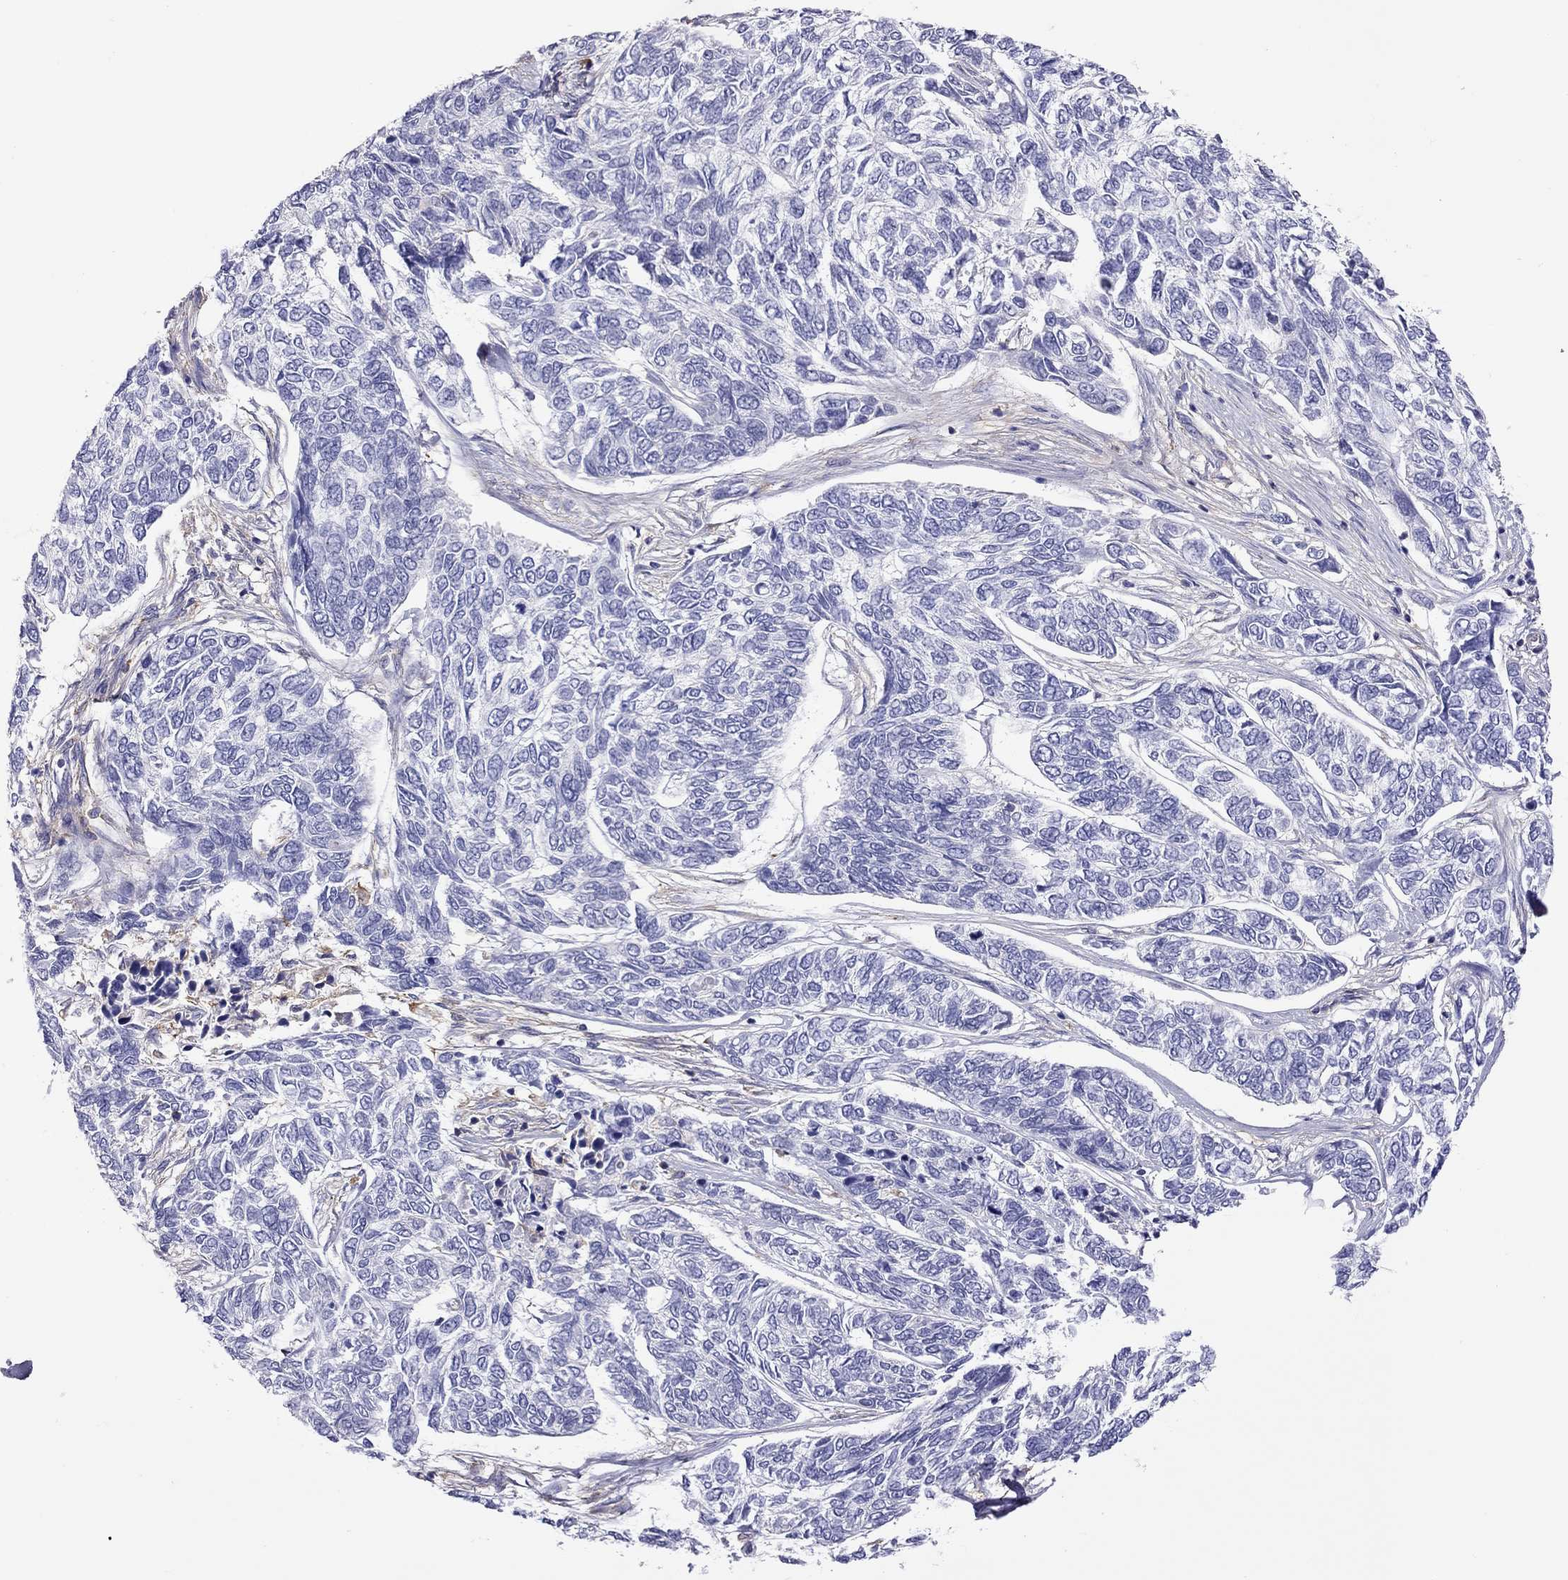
{"staining": {"intensity": "negative", "quantity": "none", "location": "none"}, "tissue": "skin cancer", "cell_type": "Tumor cells", "image_type": "cancer", "snomed": [{"axis": "morphology", "description": "Basal cell carcinoma"}, {"axis": "topography", "description": "Skin"}], "caption": "This is a histopathology image of immunohistochemistry (IHC) staining of skin basal cell carcinoma, which shows no expression in tumor cells. Nuclei are stained in blue.", "gene": "ALOX15B", "patient": {"sex": "female", "age": 65}}